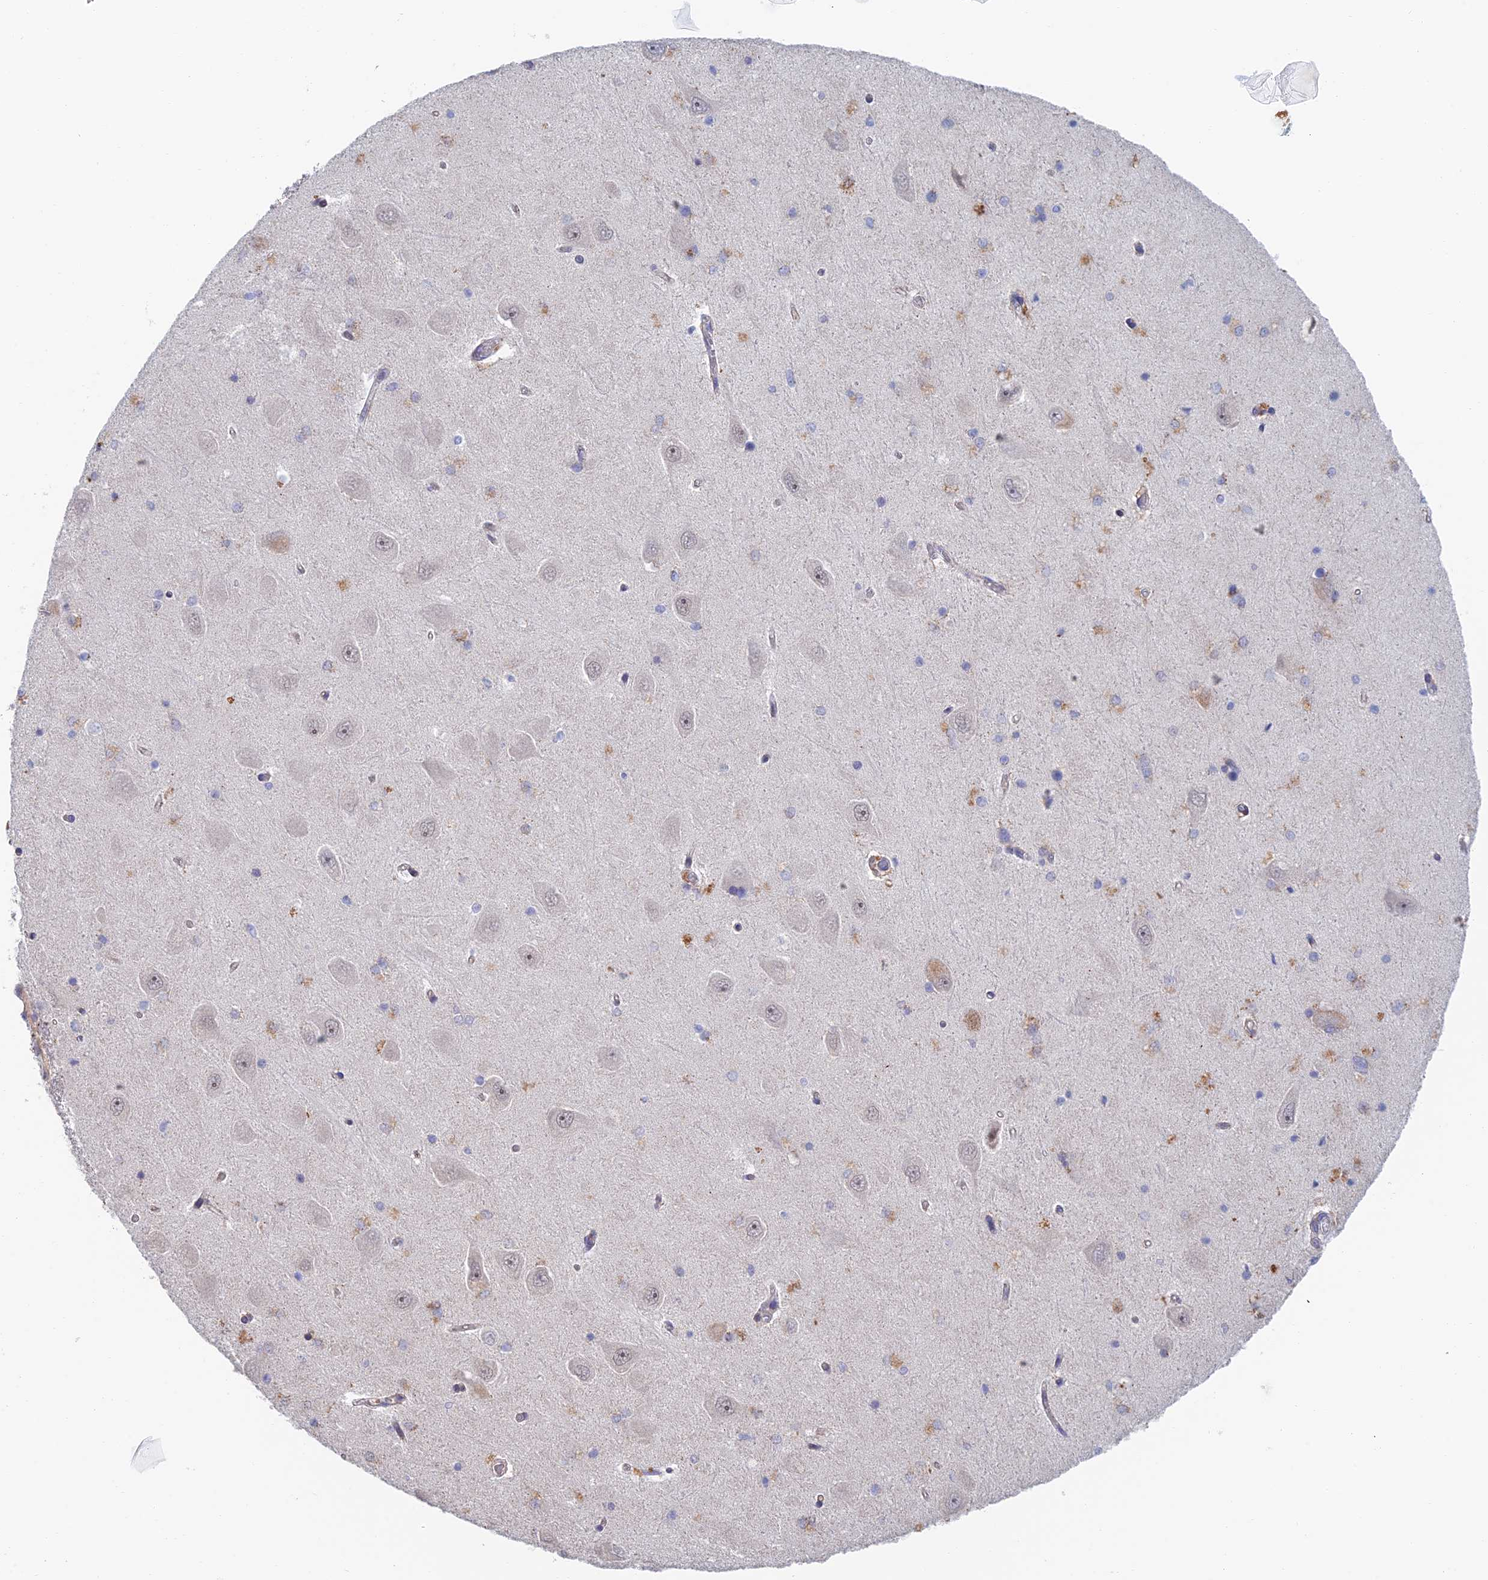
{"staining": {"intensity": "weak", "quantity": "<25%", "location": "nuclear"}, "tissue": "hippocampus", "cell_type": "Glial cells", "image_type": "normal", "snomed": [{"axis": "morphology", "description": "Normal tissue, NOS"}, {"axis": "topography", "description": "Hippocampus"}], "caption": "The immunohistochemistry (IHC) histopathology image has no significant staining in glial cells of hippocampus.", "gene": "ZUP1", "patient": {"sex": "male", "age": 45}}